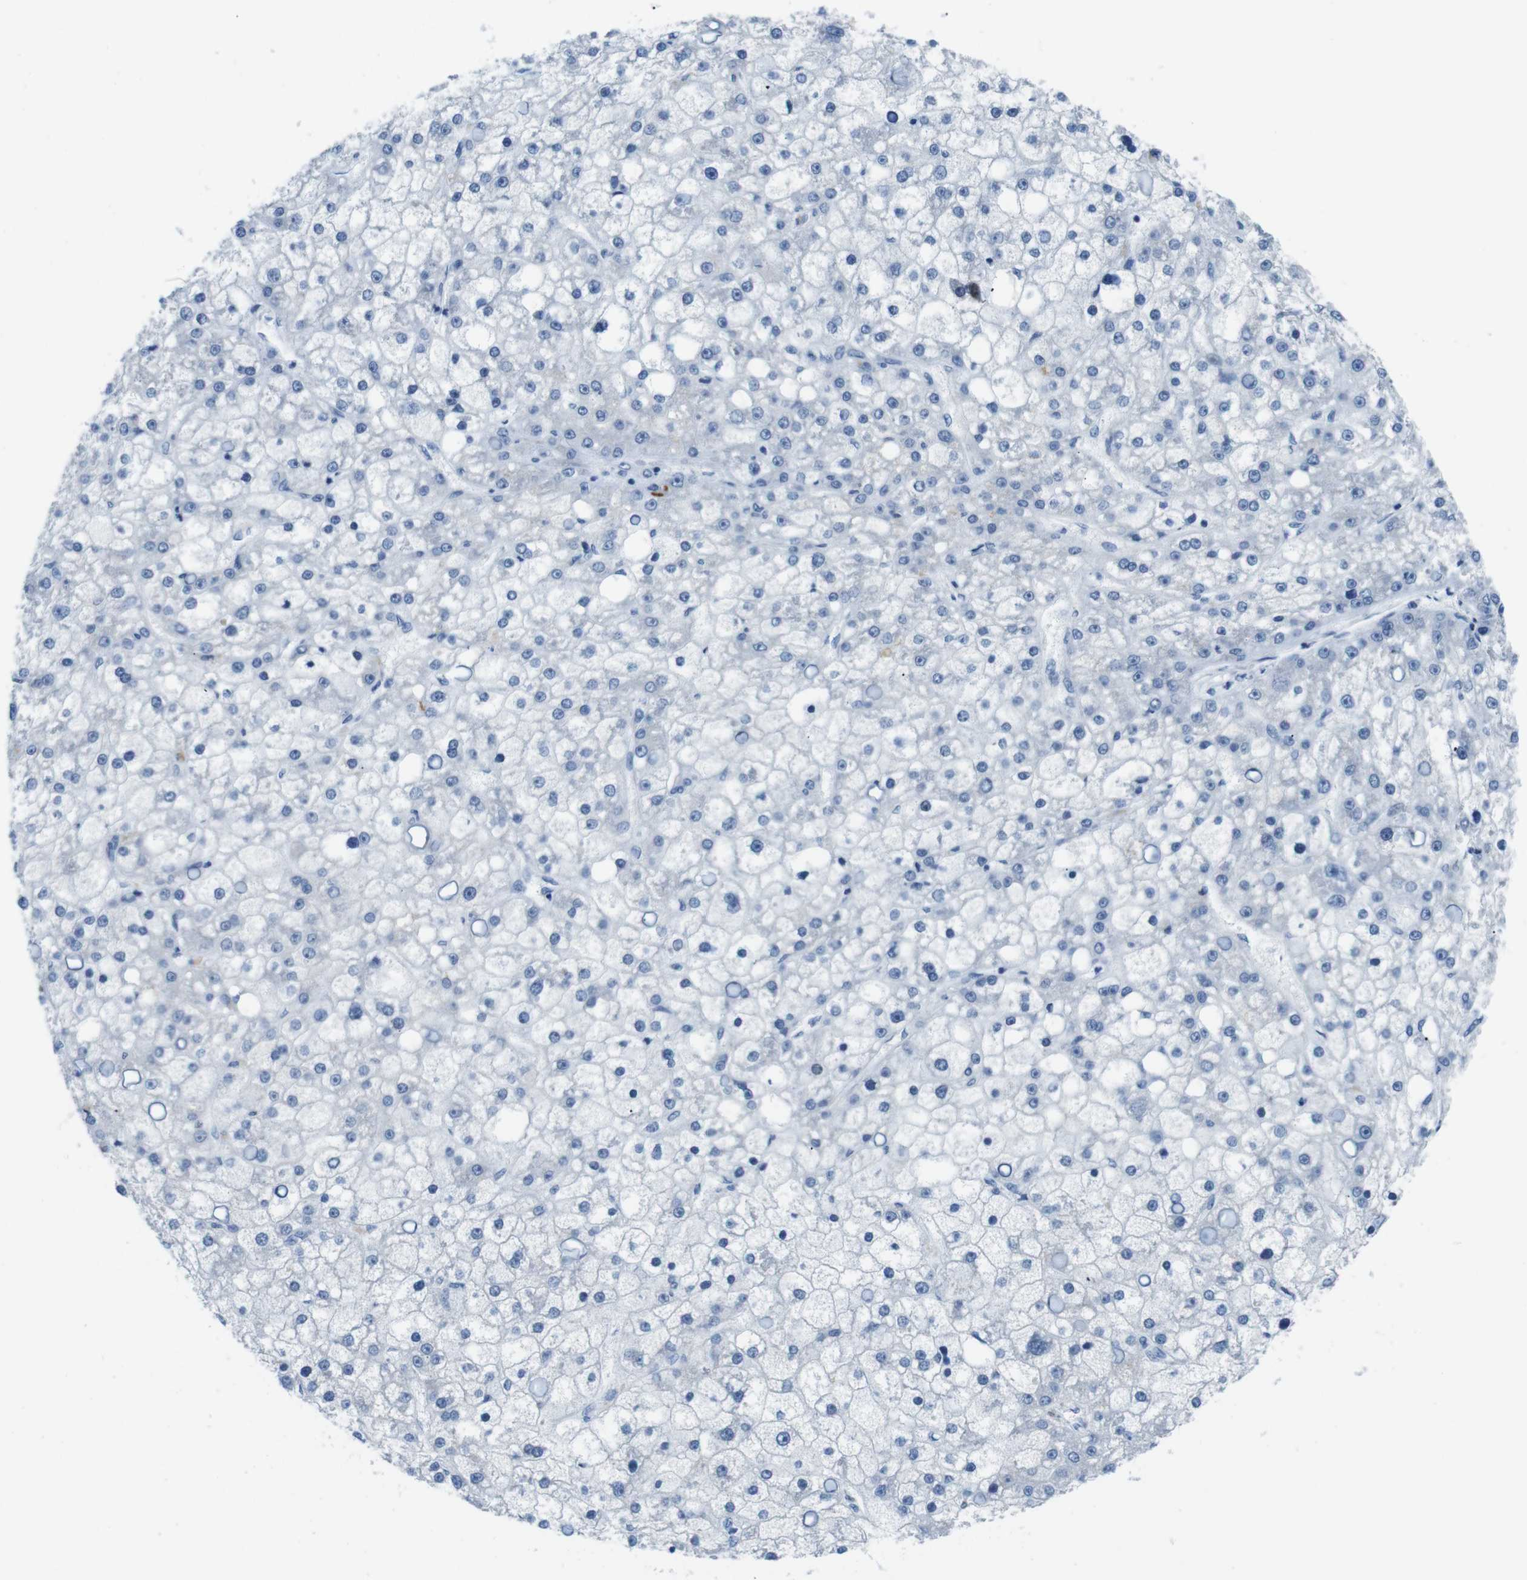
{"staining": {"intensity": "negative", "quantity": "none", "location": "none"}, "tissue": "liver cancer", "cell_type": "Tumor cells", "image_type": "cancer", "snomed": [{"axis": "morphology", "description": "Carcinoma, Hepatocellular, NOS"}, {"axis": "topography", "description": "Liver"}], "caption": "Immunohistochemical staining of liver hepatocellular carcinoma reveals no significant staining in tumor cells.", "gene": "GOLGA2", "patient": {"sex": "male", "age": 67}}